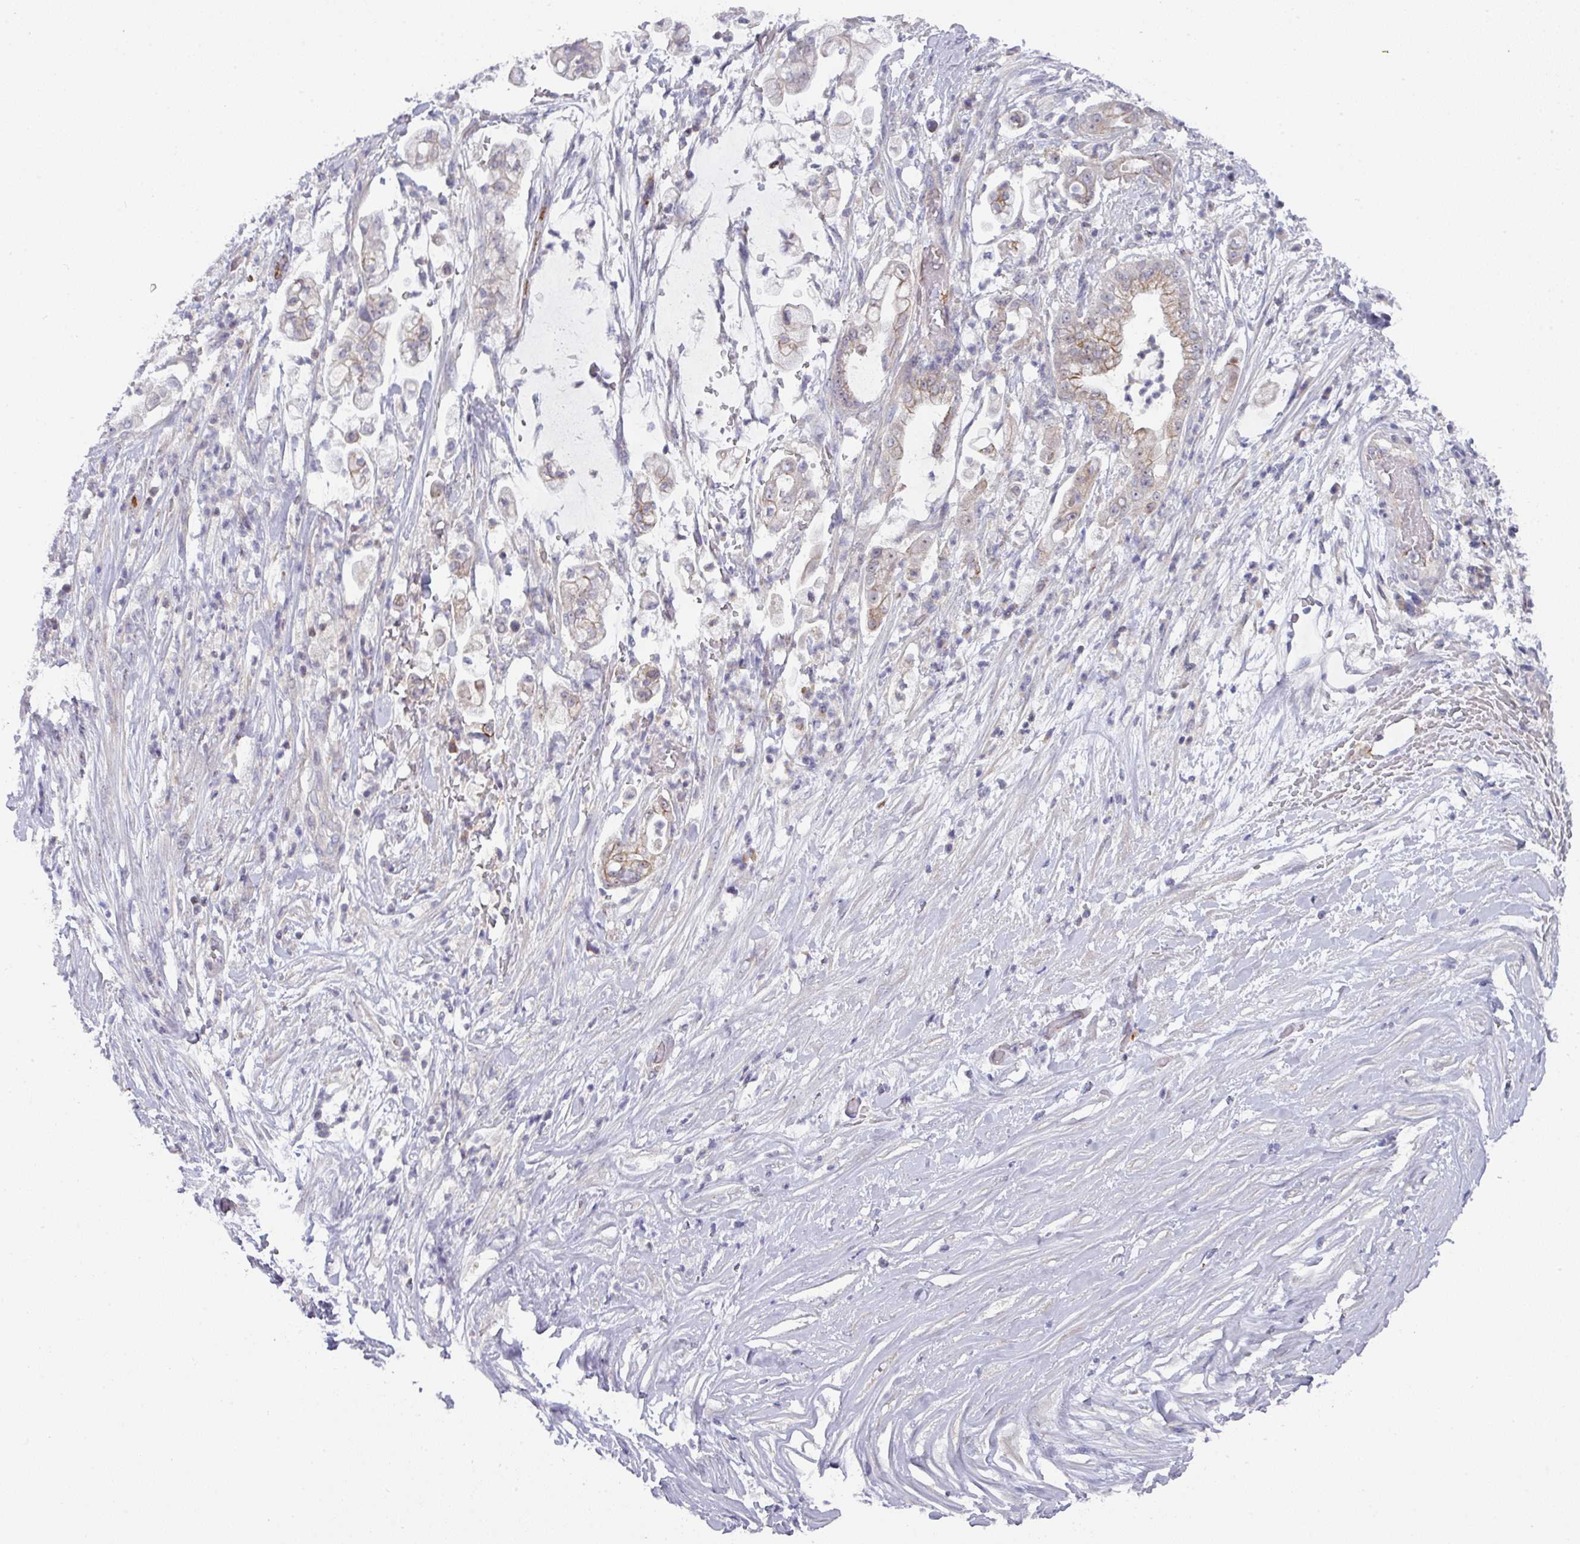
{"staining": {"intensity": "weak", "quantity": "<25%", "location": "cytoplasmic/membranous"}, "tissue": "pancreatic cancer", "cell_type": "Tumor cells", "image_type": "cancer", "snomed": [{"axis": "morphology", "description": "Adenocarcinoma, NOS"}, {"axis": "topography", "description": "Pancreas"}], "caption": "Protein analysis of pancreatic adenocarcinoma exhibits no significant staining in tumor cells.", "gene": "DCAF12L2", "patient": {"sex": "female", "age": 69}}